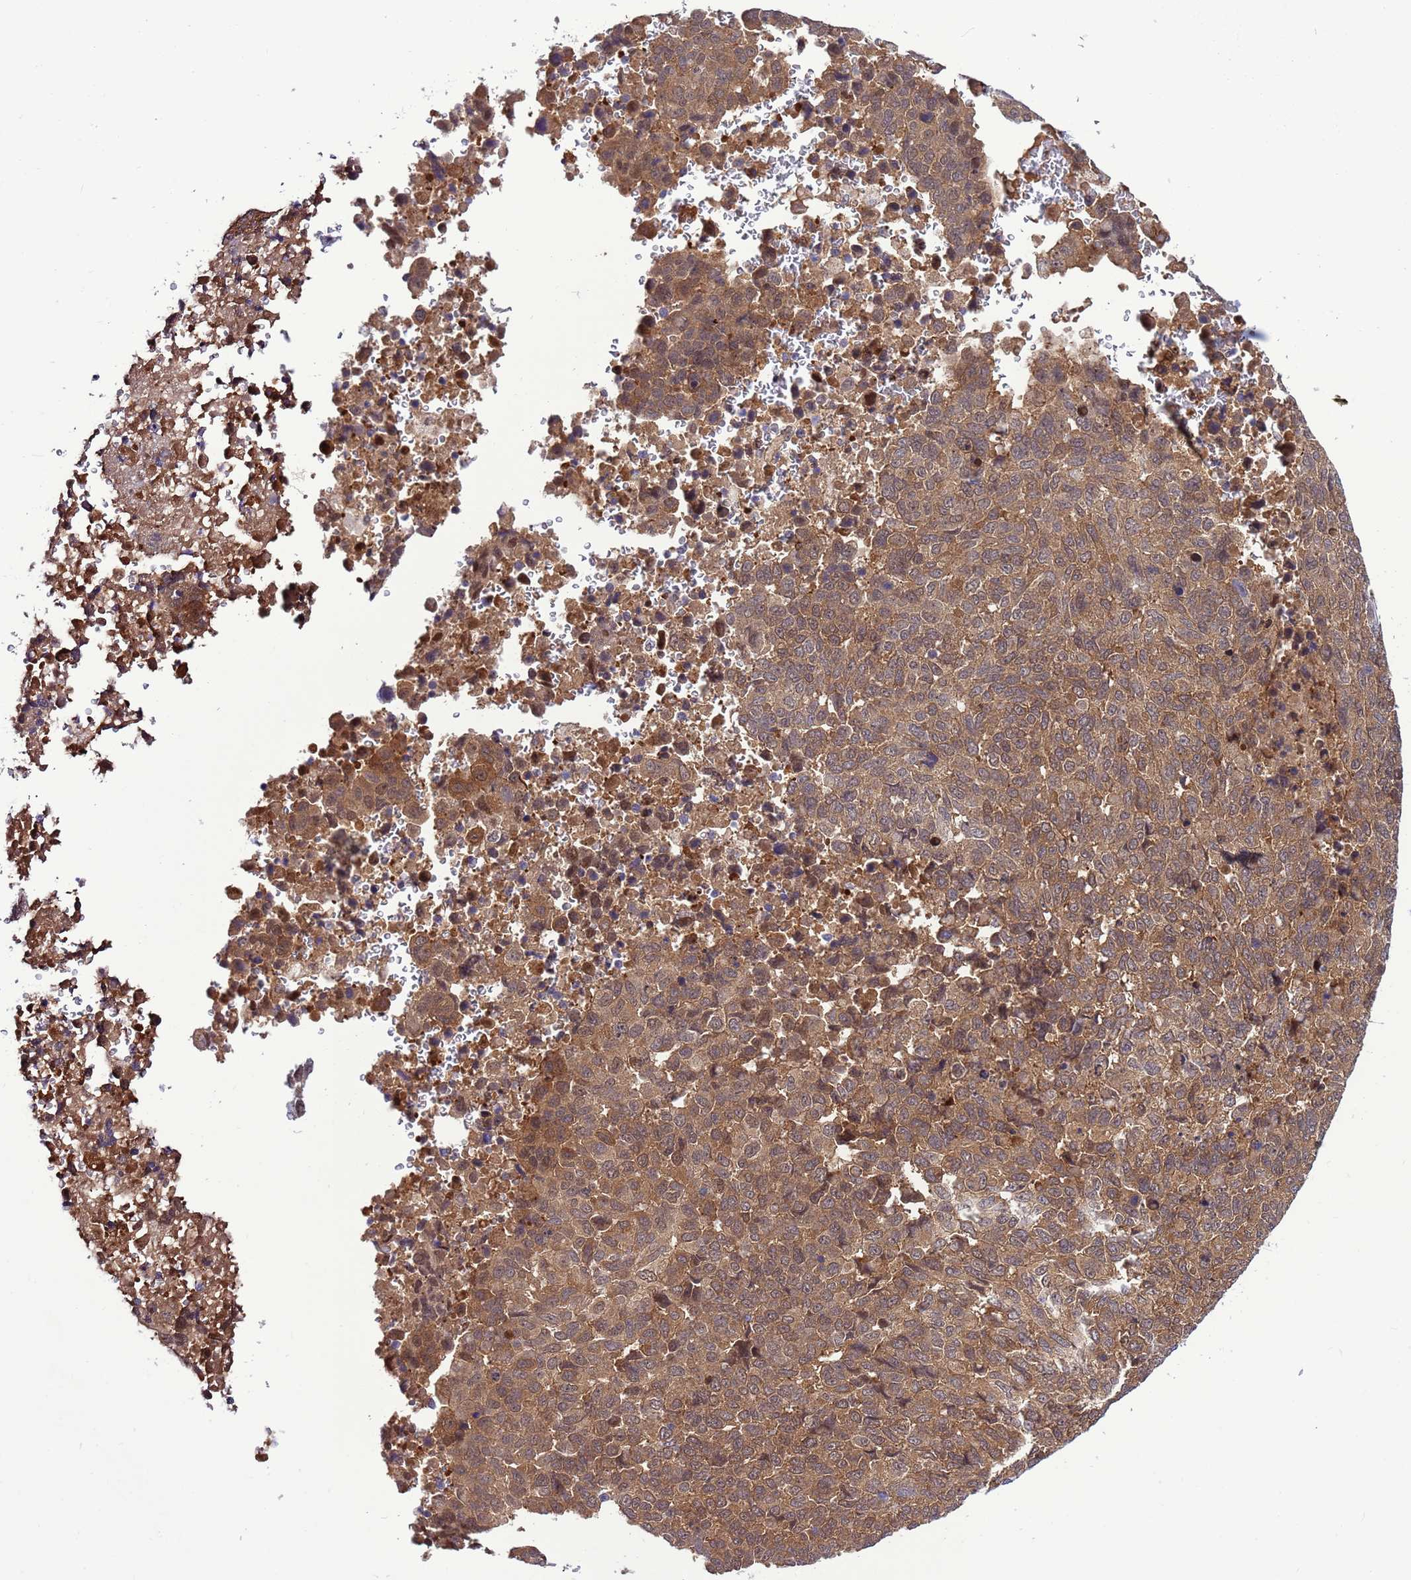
{"staining": {"intensity": "moderate", "quantity": ">75%", "location": "cytoplasmic/membranous"}, "tissue": "lung cancer", "cell_type": "Tumor cells", "image_type": "cancer", "snomed": [{"axis": "morphology", "description": "Squamous cell carcinoma, NOS"}, {"axis": "topography", "description": "Lung"}], "caption": "Tumor cells reveal medium levels of moderate cytoplasmic/membranous expression in about >75% of cells in lung cancer.", "gene": "RASD1", "patient": {"sex": "male", "age": 73}}